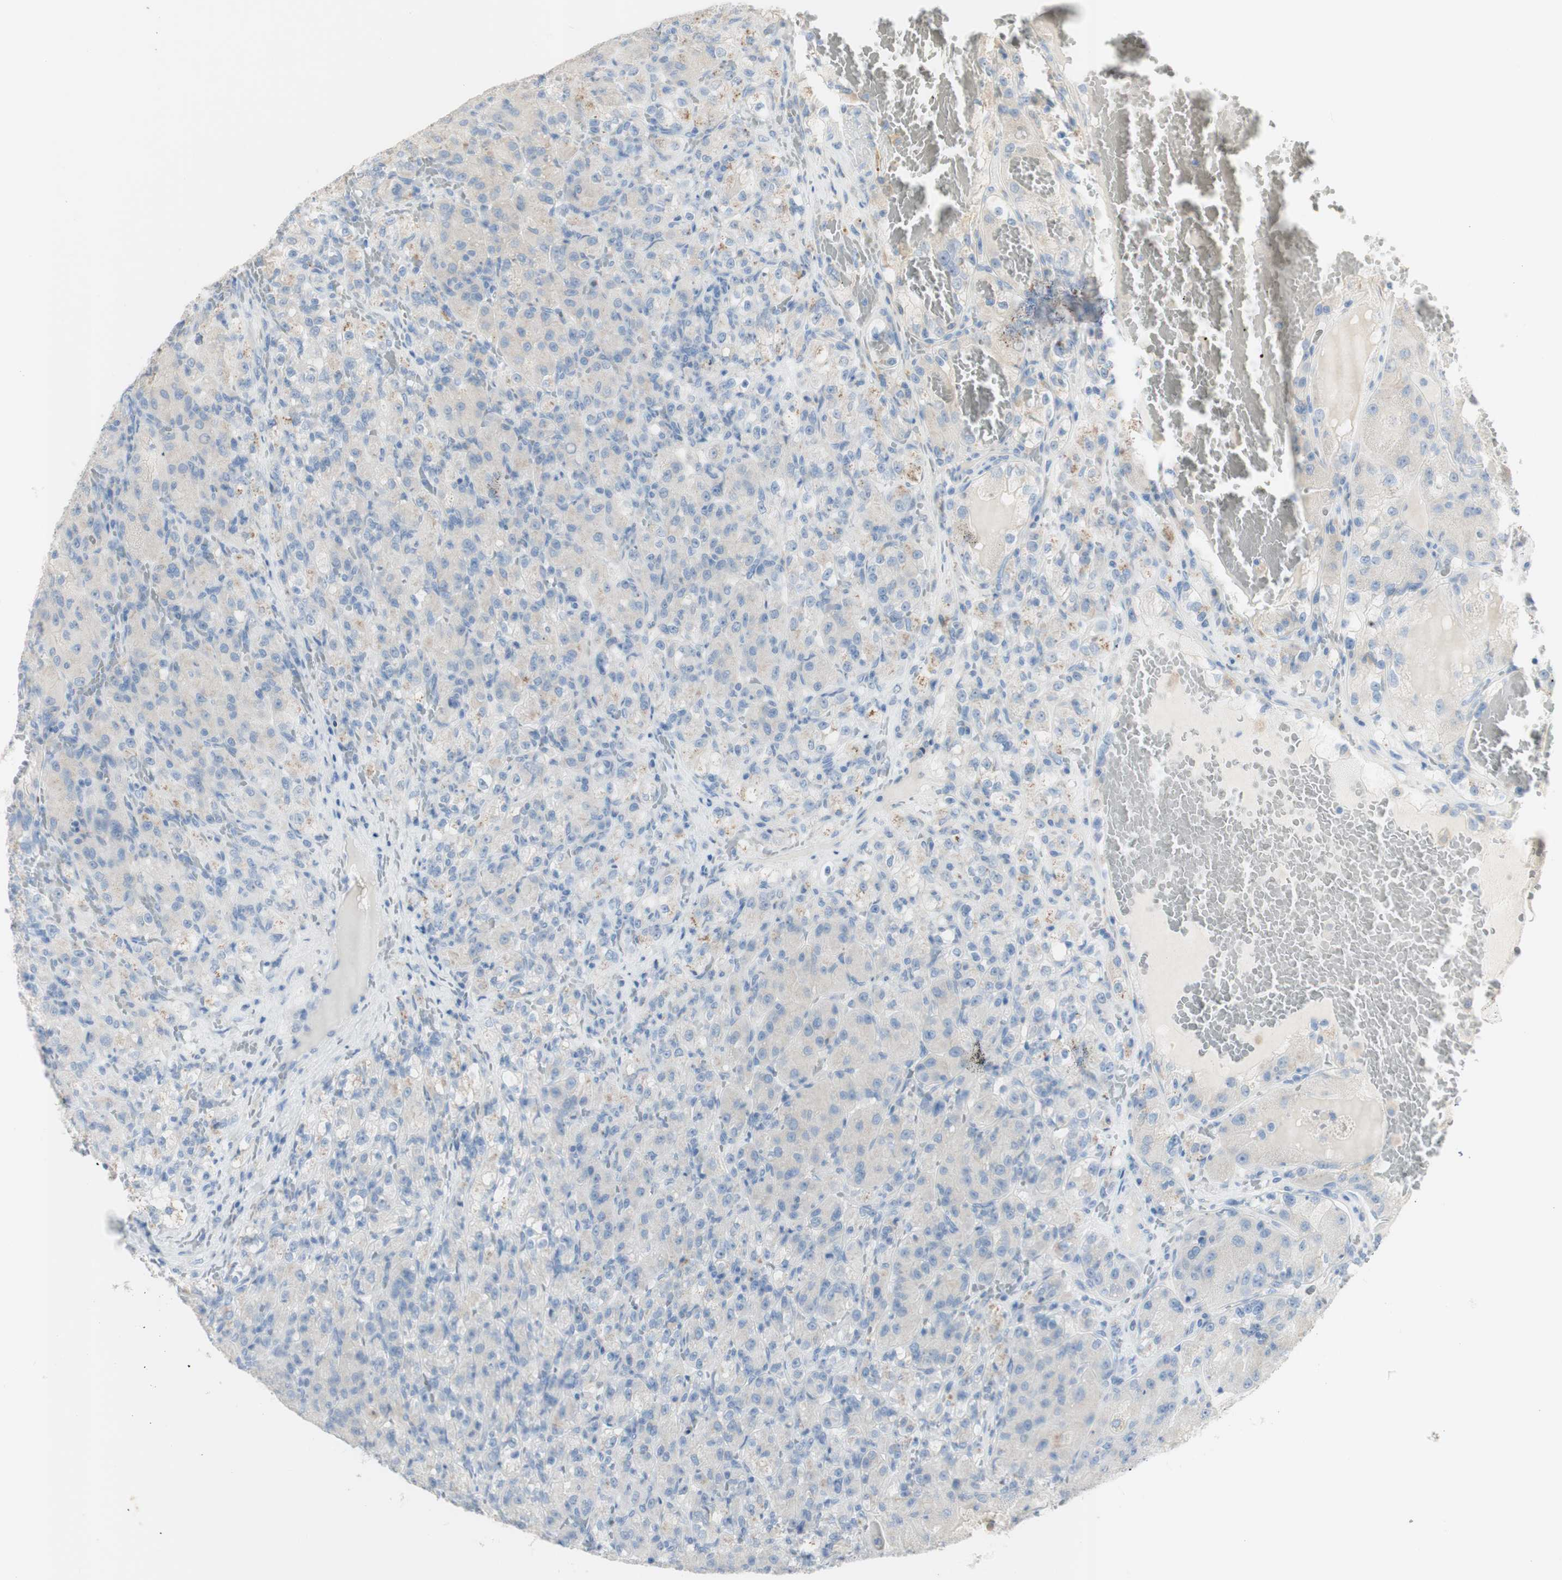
{"staining": {"intensity": "negative", "quantity": "none", "location": "none"}, "tissue": "renal cancer", "cell_type": "Tumor cells", "image_type": "cancer", "snomed": [{"axis": "morphology", "description": "Adenocarcinoma, NOS"}, {"axis": "topography", "description": "Kidney"}], "caption": "Tumor cells are negative for brown protein staining in renal adenocarcinoma. (Brightfield microscopy of DAB immunohistochemistry at high magnification).", "gene": "ART3", "patient": {"sex": "male", "age": 61}}